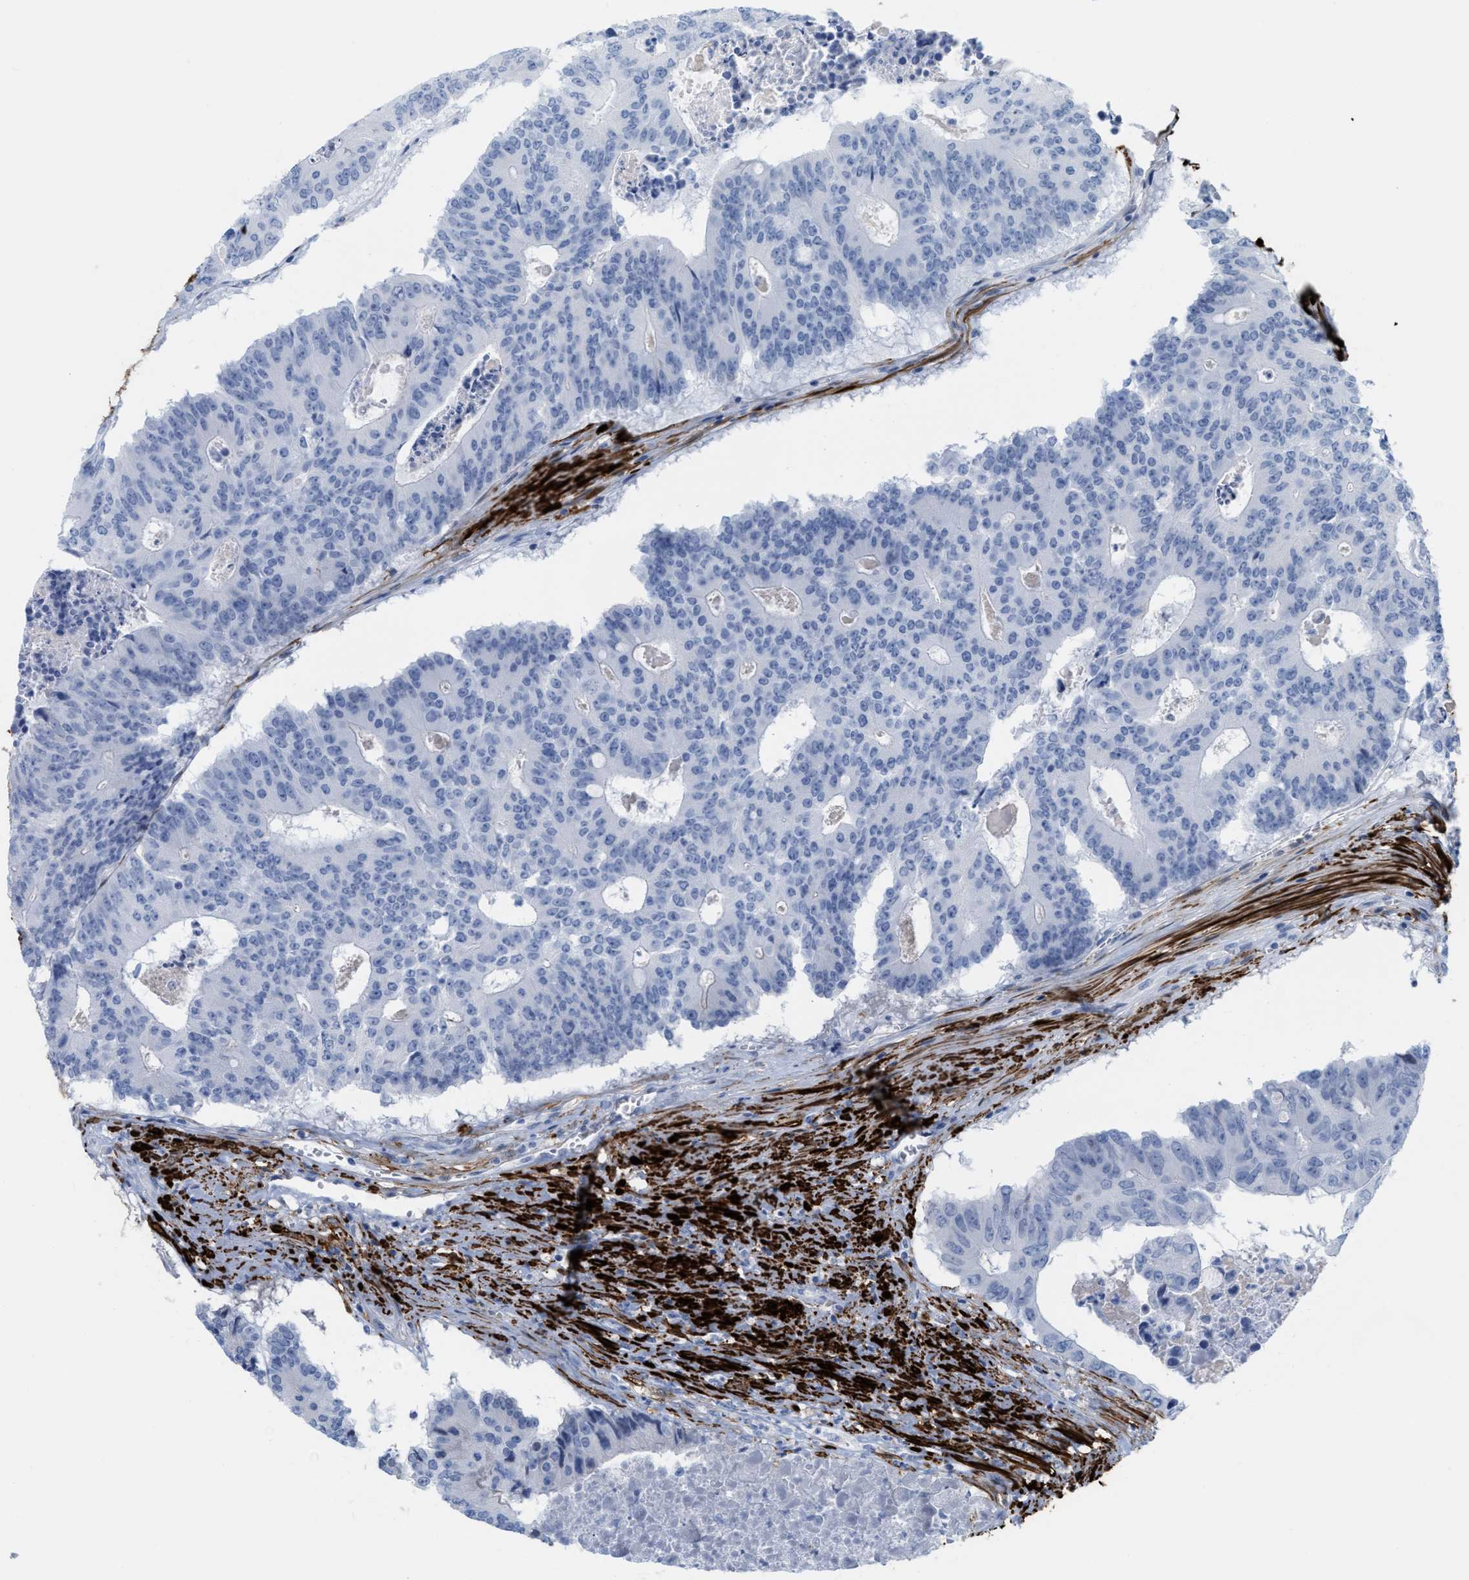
{"staining": {"intensity": "negative", "quantity": "none", "location": "none"}, "tissue": "colorectal cancer", "cell_type": "Tumor cells", "image_type": "cancer", "snomed": [{"axis": "morphology", "description": "Adenocarcinoma, NOS"}, {"axis": "topography", "description": "Colon"}], "caption": "IHC photomicrograph of neoplastic tissue: colorectal cancer (adenocarcinoma) stained with DAB (3,3'-diaminobenzidine) shows no significant protein staining in tumor cells.", "gene": "TAGLN", "patient": {"sex": "male", "age": 87}}